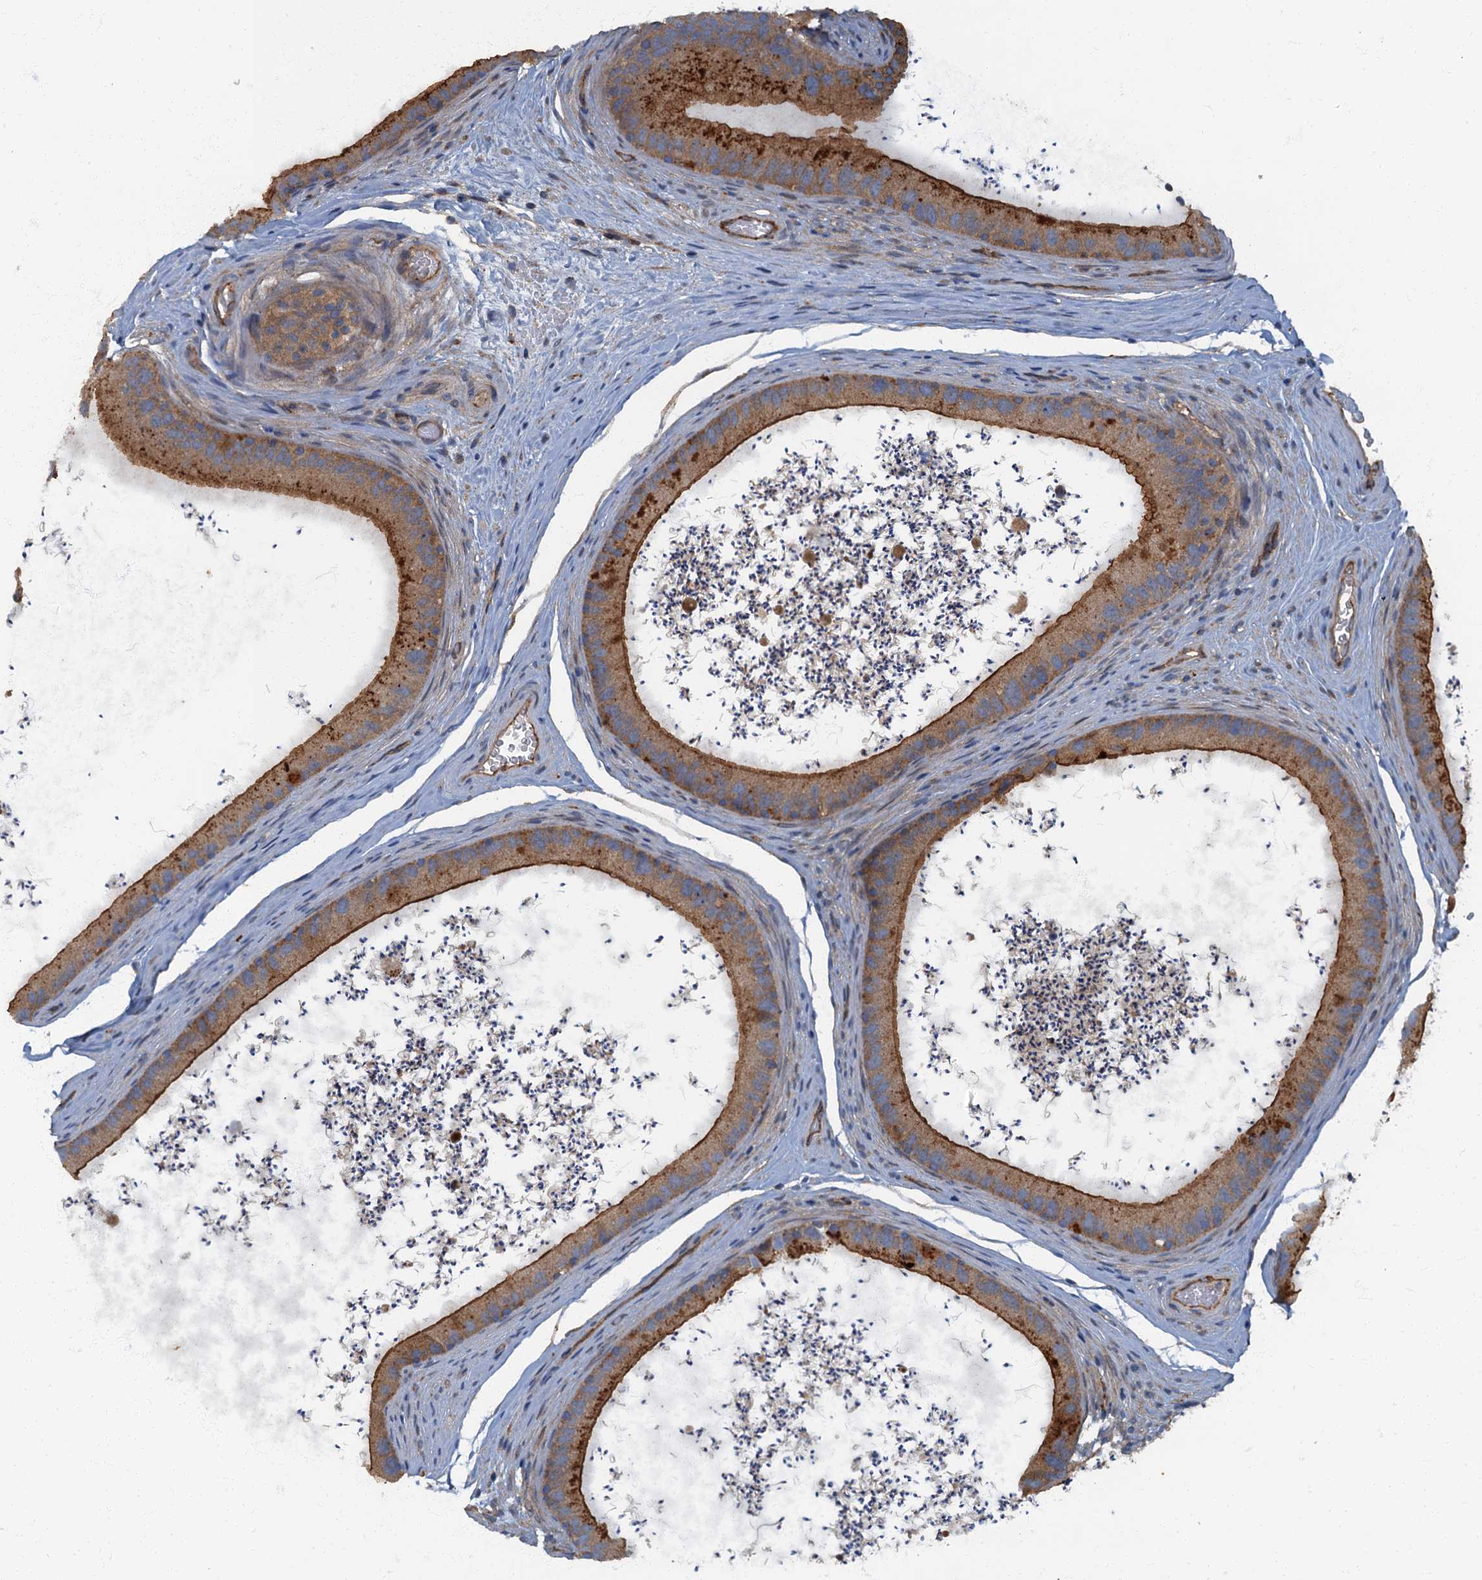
{"staining": {"intensity": "strong", "quantity": ">75%", "location": "cytoplasmic/membranous"}, "tissue": "epididymis", "cell_type": "Glandular cells", "image_type": "normal", "snomed": [{"axis": "morphology", "description": "Normal tissue, NOS"}, {"axis": "topography", "description": "Epididymis, spermatic cord, NOS"}], "caption": "Immunohistochemistry of normal human epididymis demonstrates high levels of strong cytoplasmic/membranous expression in approximately >75% of glandular cells.", "gene": "ARL11", "patient": {"sex": "male", "age": 50}}